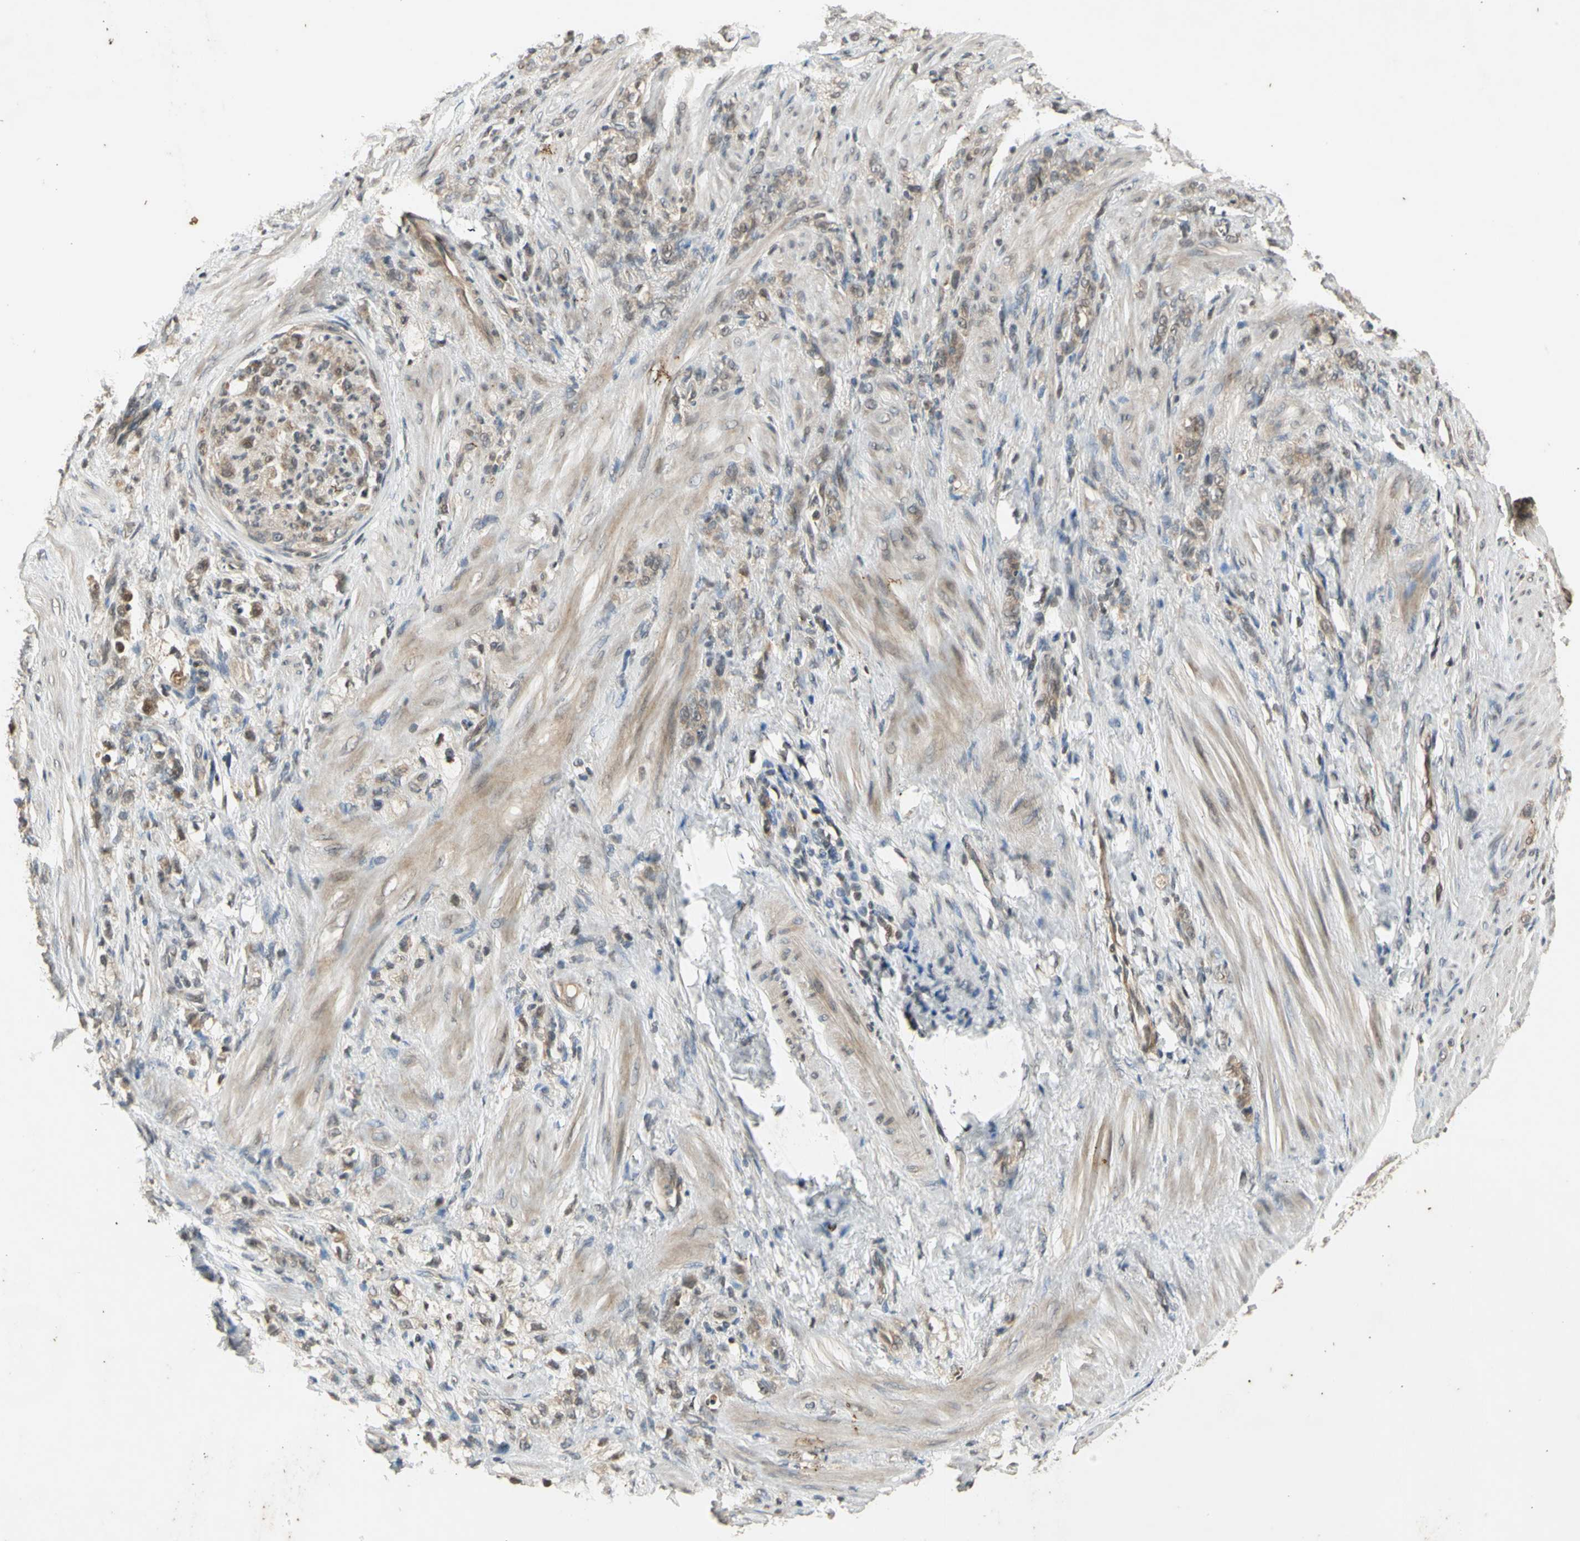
{"staining": {"intensity": "weak", "quantity": "25%-75%", "location": "cytoplasmic/membranous"}, "tissue": "stomach cancer", "cell_type": "Tumor cells", "image_type": "cancer", "snomed": [{"axis": "morphology", "description": "Adenocarcinoma, NOS"}, {"axis": "topography", "description": "Stomach"}], "caption": "This micrograph reveals immunohistochemistry (IHC) staining of human adenocarcinoma (stomach), with low weak cytoplasmic/membranous positivity in about 25%-75% of tumor cells.", "gene": "EFNB2", "patient": {"sex": "male", "age": 82}}